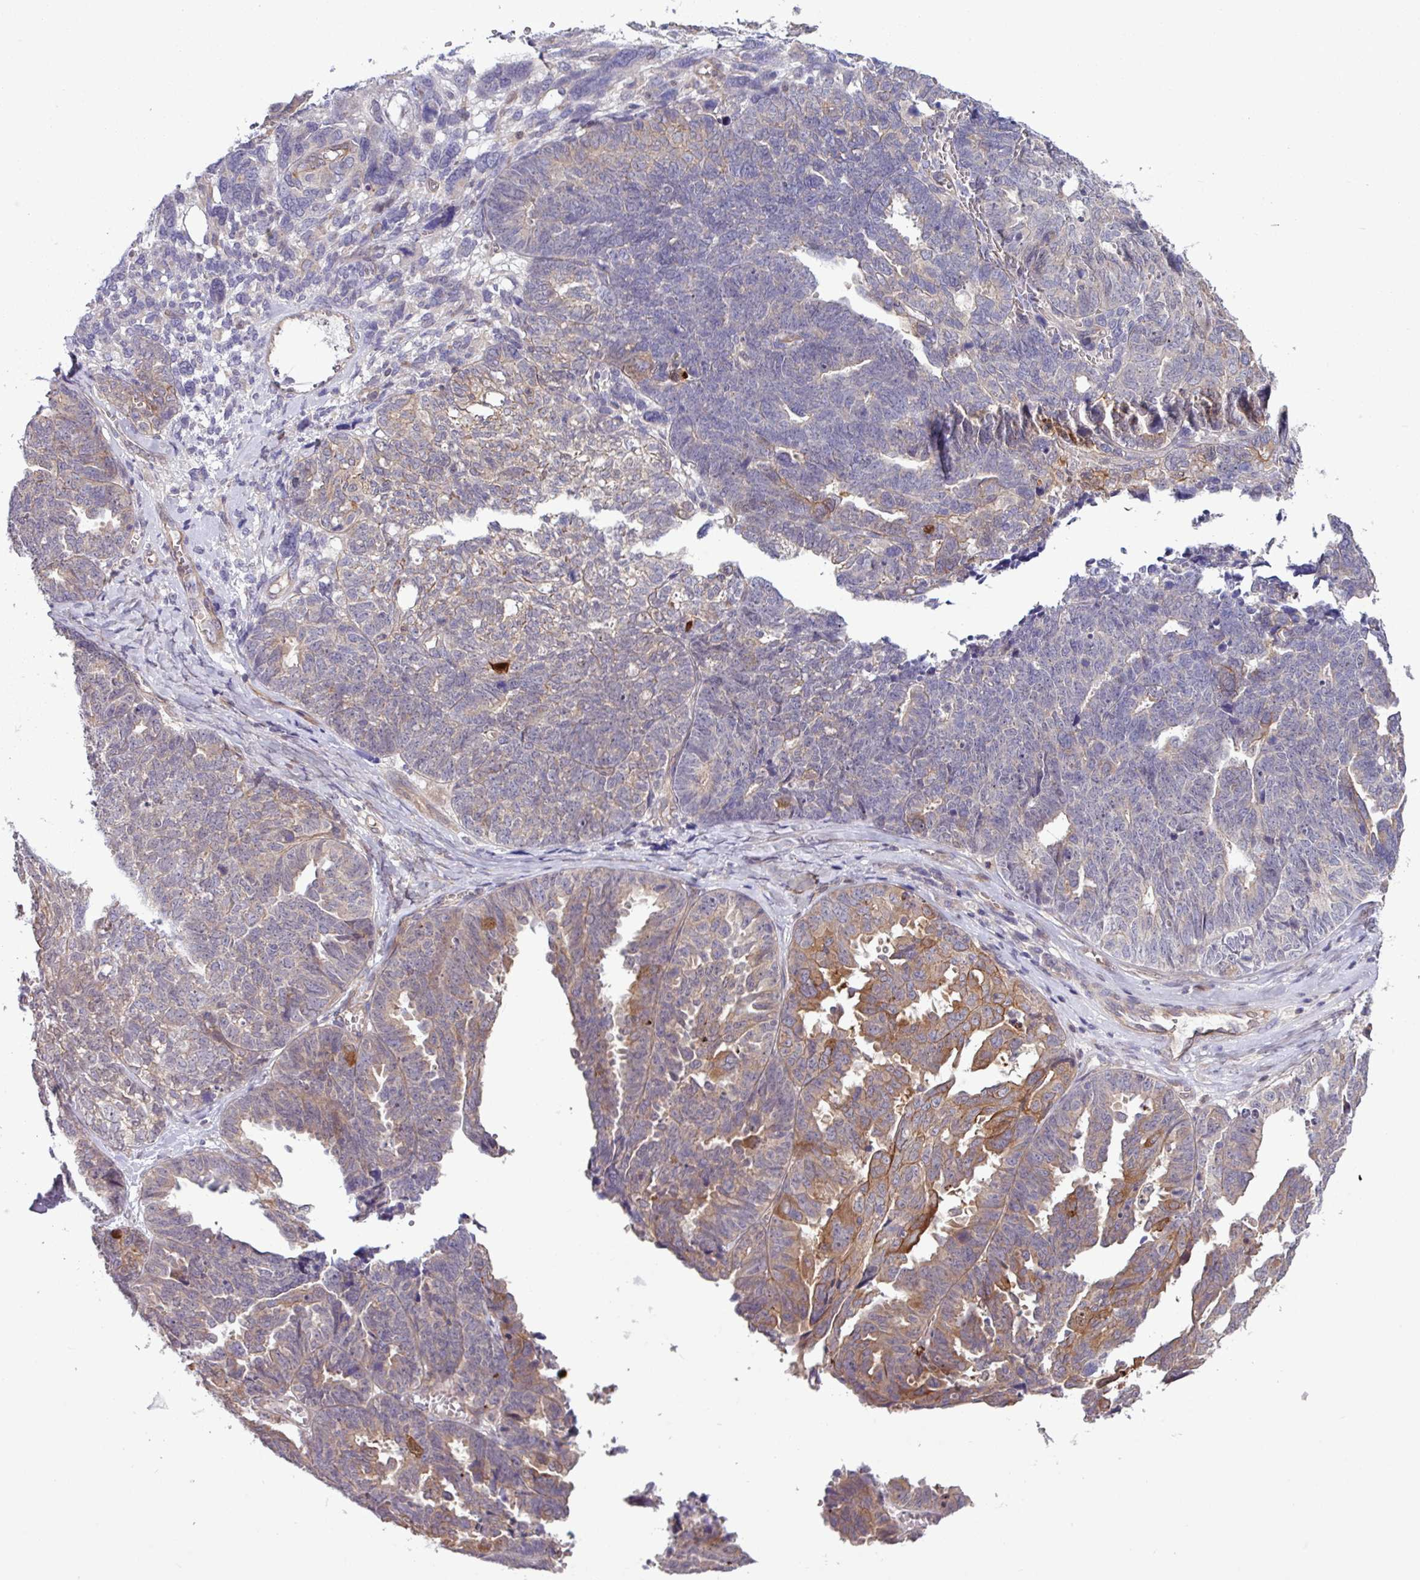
{"staining": {"intensity": "moderate", "quantity": "<25%", "location": "cytoplasmic/membranous"}, "tissue": "ovarian cancer", "cell_type": "Tumor cells", "image_type": "cancer", "snomed": [{"axis": "morphology", "description": "Cystadenocarcinoma, serous, NOS"}, {"axis": "topography", "description": "Ovary"}], "caption": "This is an image of immunohistochemistry staining of serous cystadenocarcinoma (ovarian), which shows moderate staining in the cytoplasmic/membranous of tumor cells.", "gene": "CNTRL", "patient": {"sex": "female", "age": 79}}